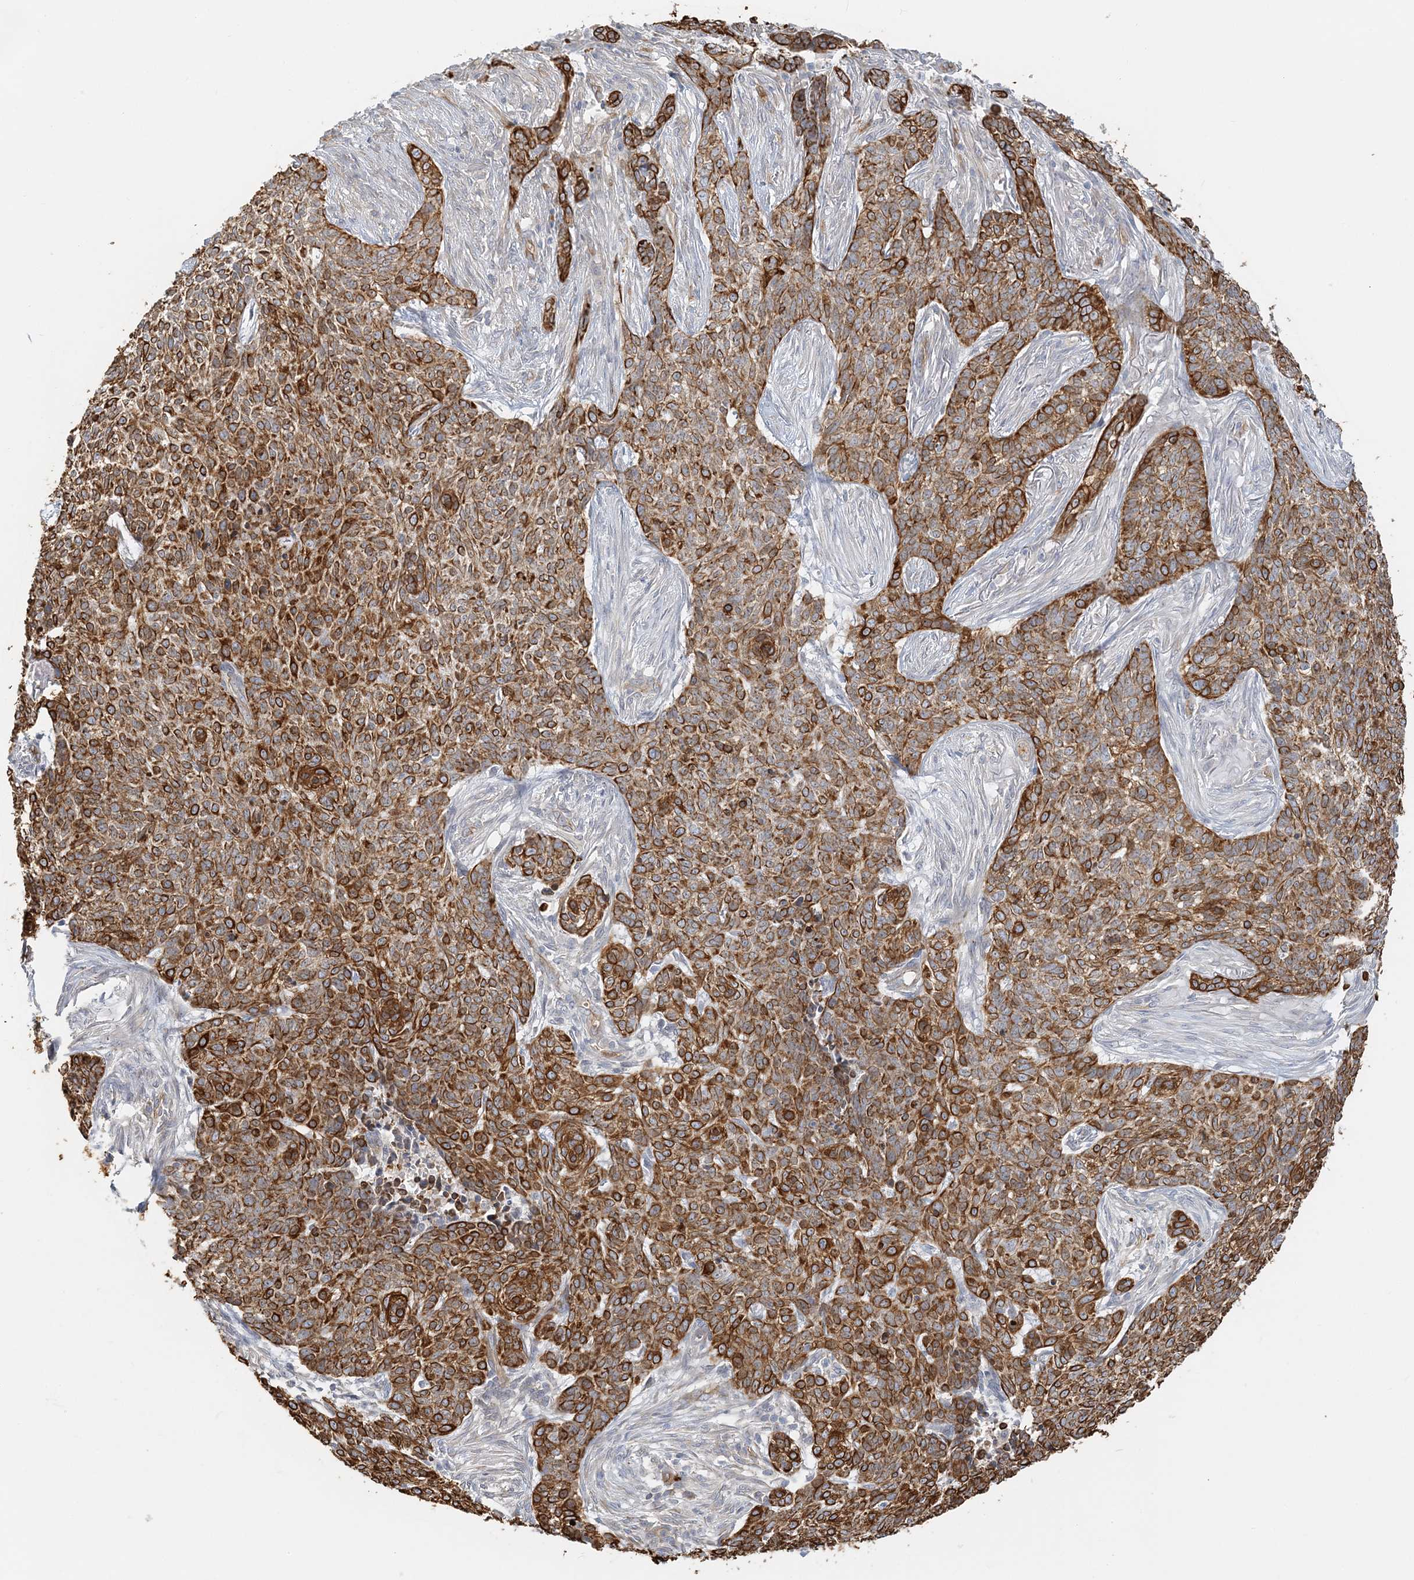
{"staining": {"intensity": "strong", "quantity": ">75%", "location": "cytoplasmic/membranous"}, "tissue": "skin cancer", "cell_type": "Tumor cells", "image_type": "cancer", "snomed": [{"axis": "morphology", "description": "Basal cell carcinoma"}, {"axis": "topography", "description": "Skin"}], "caption": "Immunohistochemical staining of skin cancer (basal cell carcinoma) reveals high levels of strong cytoplasmic/membranous protein staining in approximately >75% of tumor cells. The staining is performed using DAB brown chromogen to label protein expression. The nuclei are counter-stained blue using hematoxylin.", "gene": "DNAH1", "patient": {"sex": "male", "age": 85}}